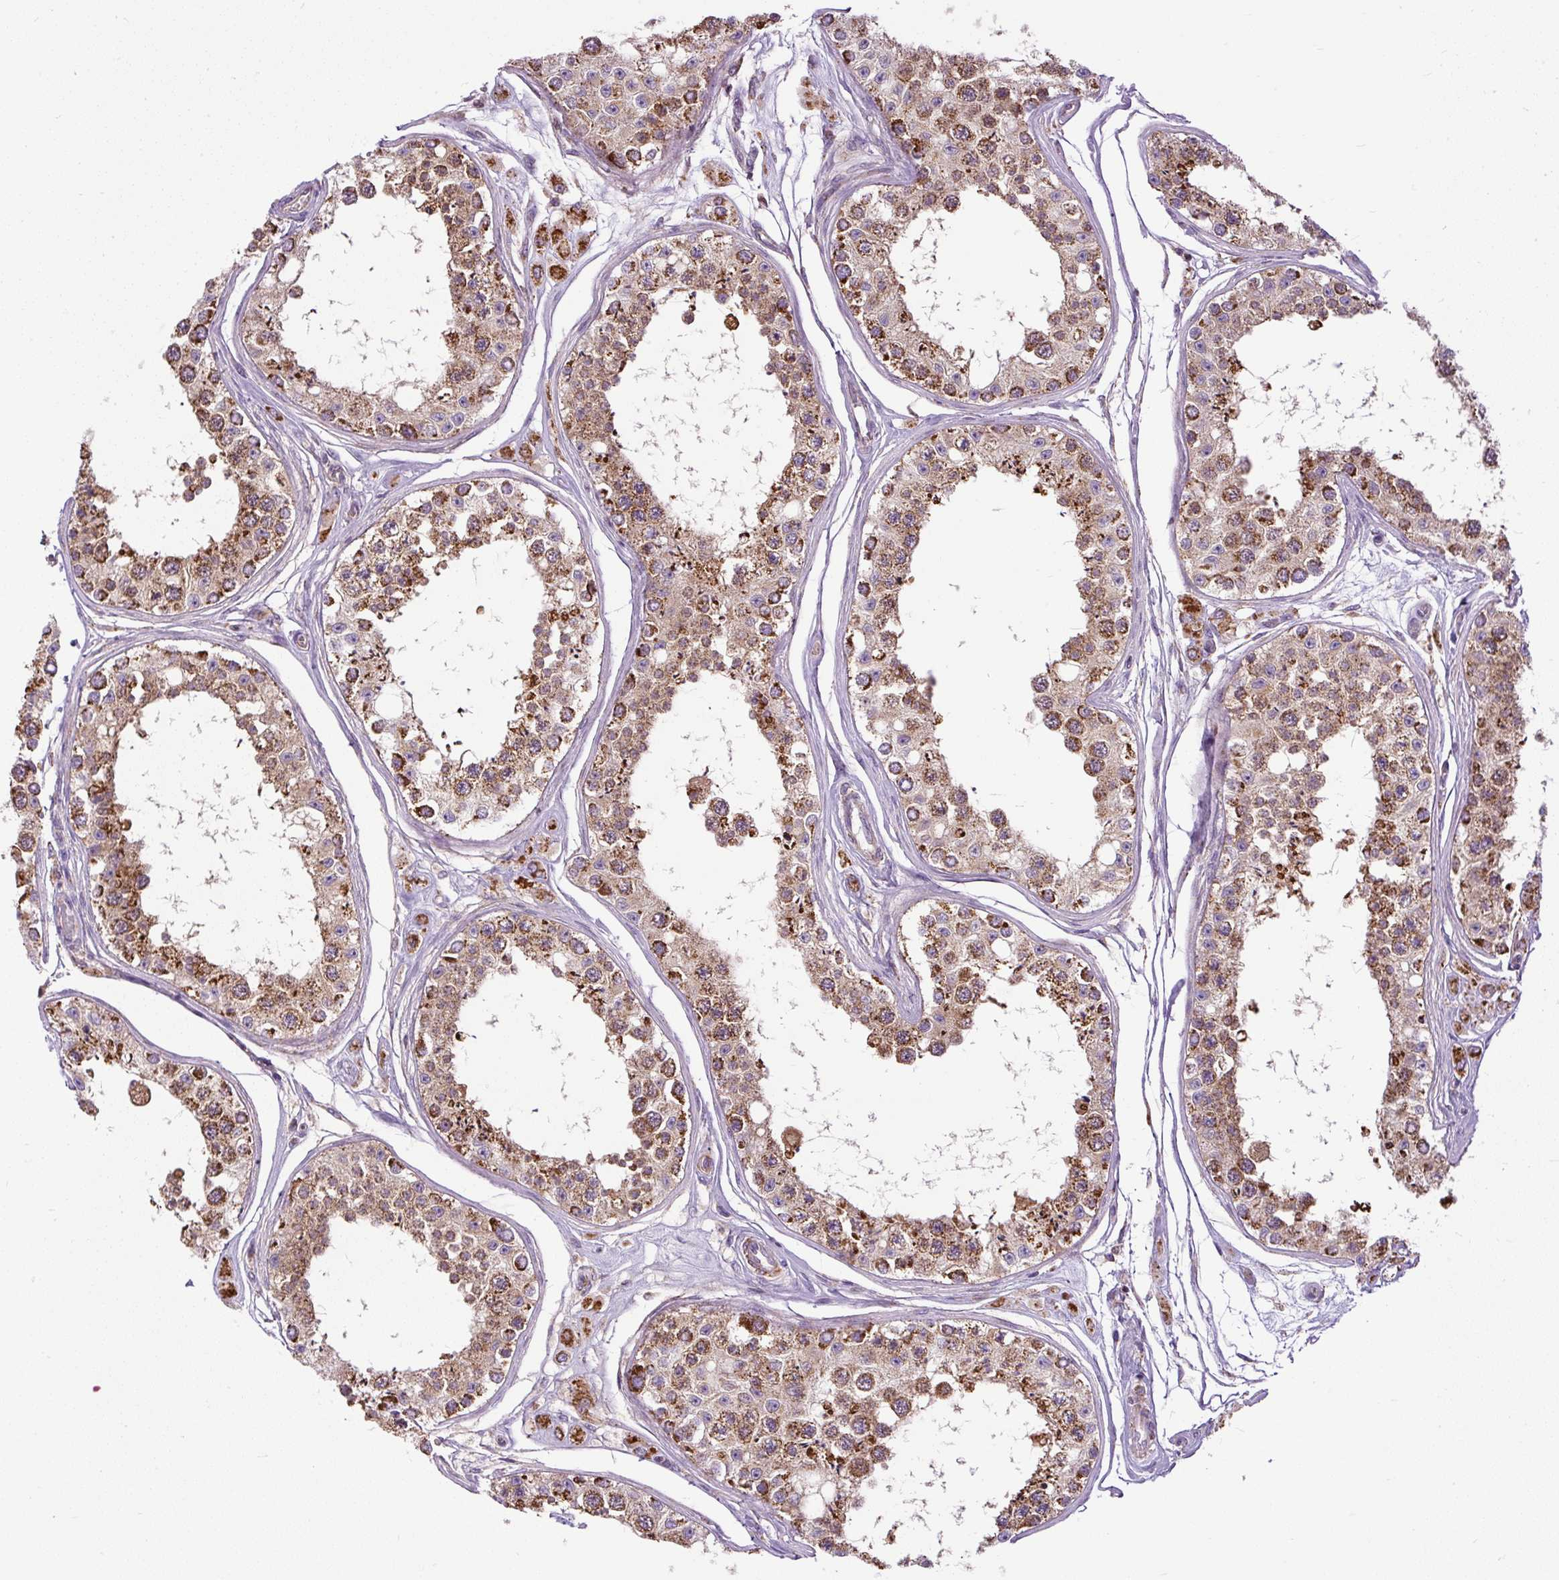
{"staining": {"intensity": "strong", "quantity": ">75%", "location": "cytoplasmic/membranous"}, "tissue": "testis", "cell_type": "Cells in seminiferous ducts", "image_type": "normal", "snomed": [{"axis": "morphology", "description": "Normal tissue, NOS"}, {"axis": "topography", "description": "Testis"}], "caption": "Protein expression analysis of normal testis exhibits strong cytoplasmic/membranous positivity in approximately >75% of cells in seminiferous ducts.", "gene": "TM2D3", "patient": {"sex": "male", "age": 25}}